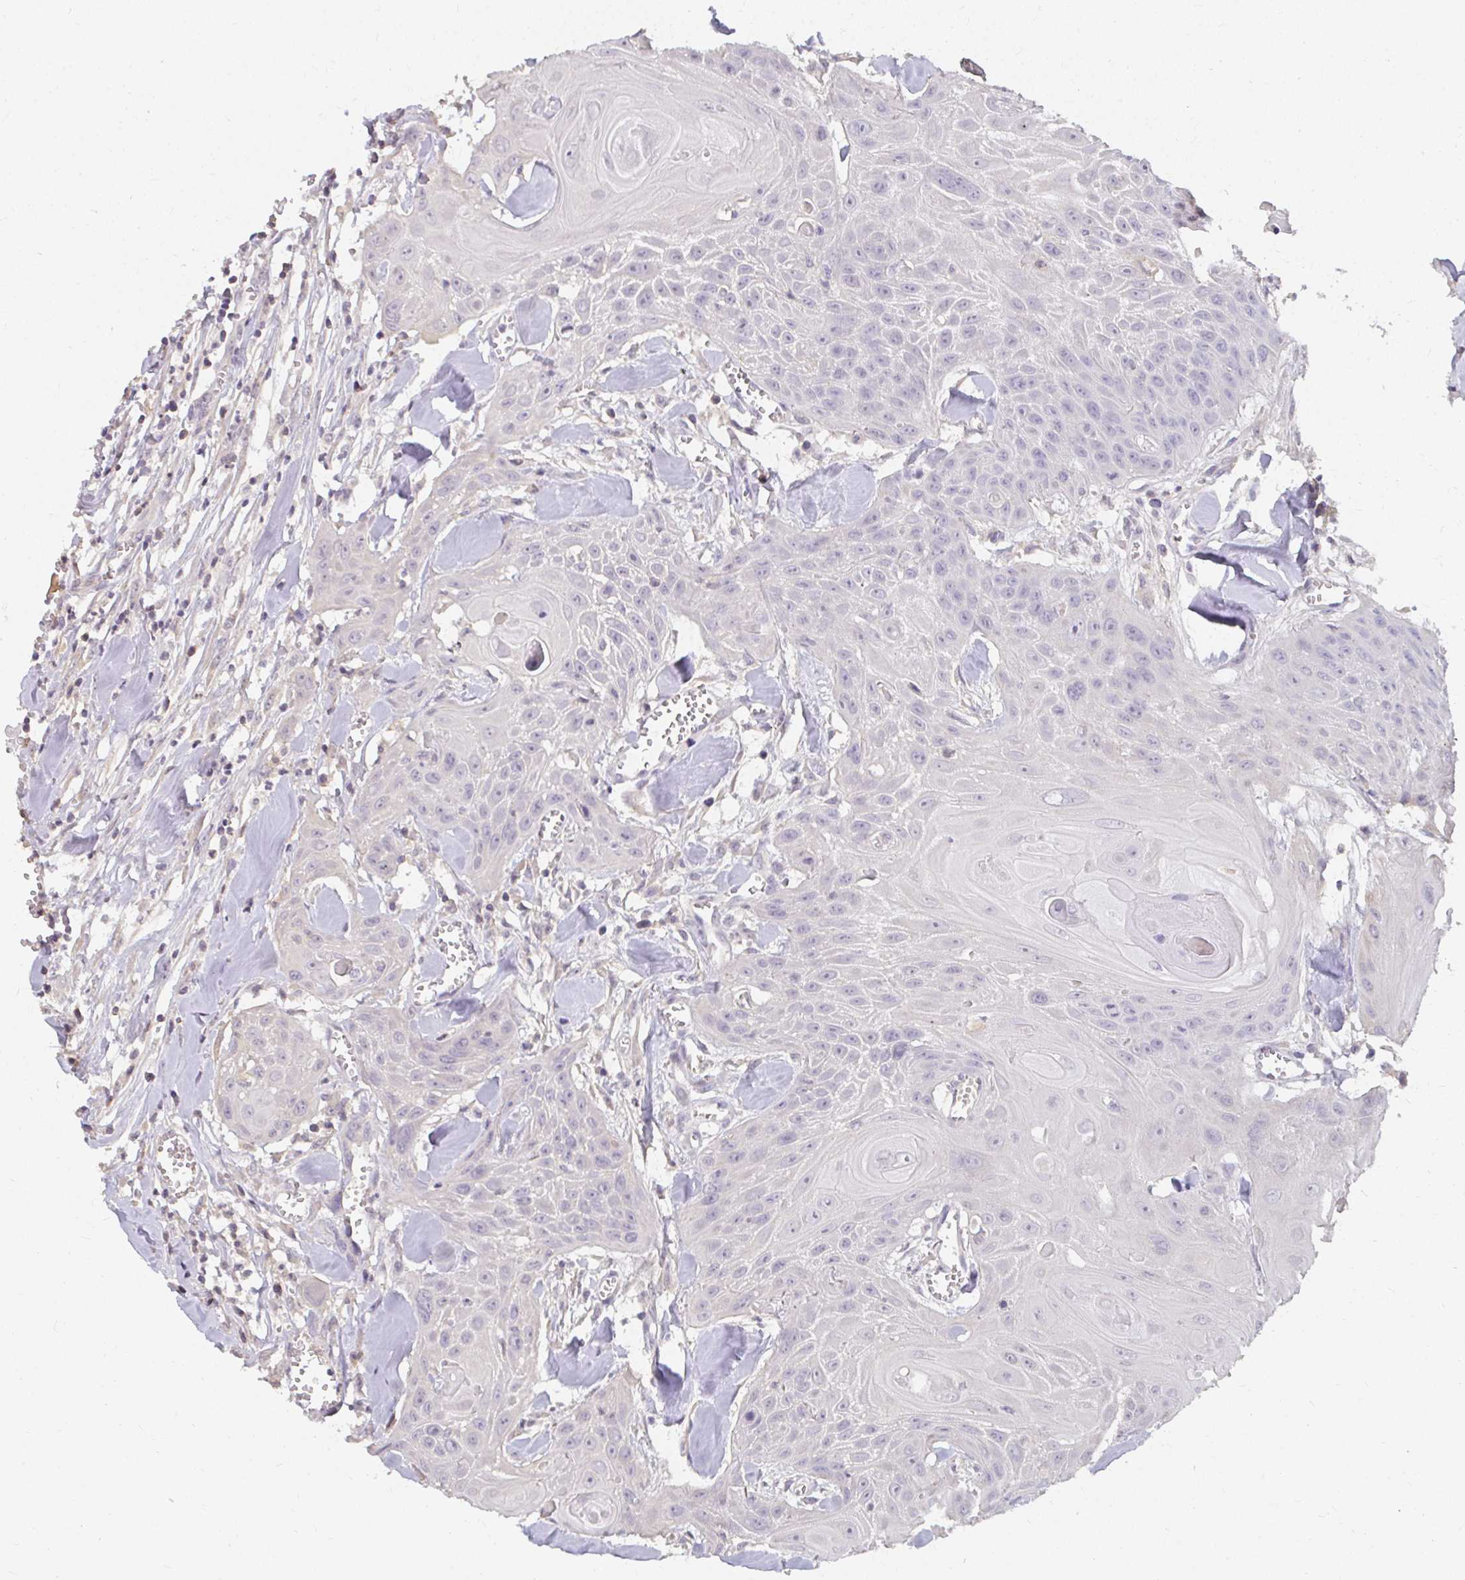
{"staining": {"intensity": "negative", "quantity": "none", "location": "none"}, "tissue": "head and neck cancer", "cell_type": "Tumor cells", "image_type": "cancer", "snomed": [{"axis": "morphology", "description": "Squamous cell carcinoma, NOS"}, {"axis": "topography", "description": "Lymph node"}, {"axis": "topography", "description": "Salivary gland"}, {"axis": "topography", "description": "Head-Neck"}], "caption": "This is an immunohistochemistry (IHC) image of head and neck squamous cell carcinoma. There is no staining in tumor cells.", "gene": "LOXL4", "patient": {"sex": "female", "age": 74}}